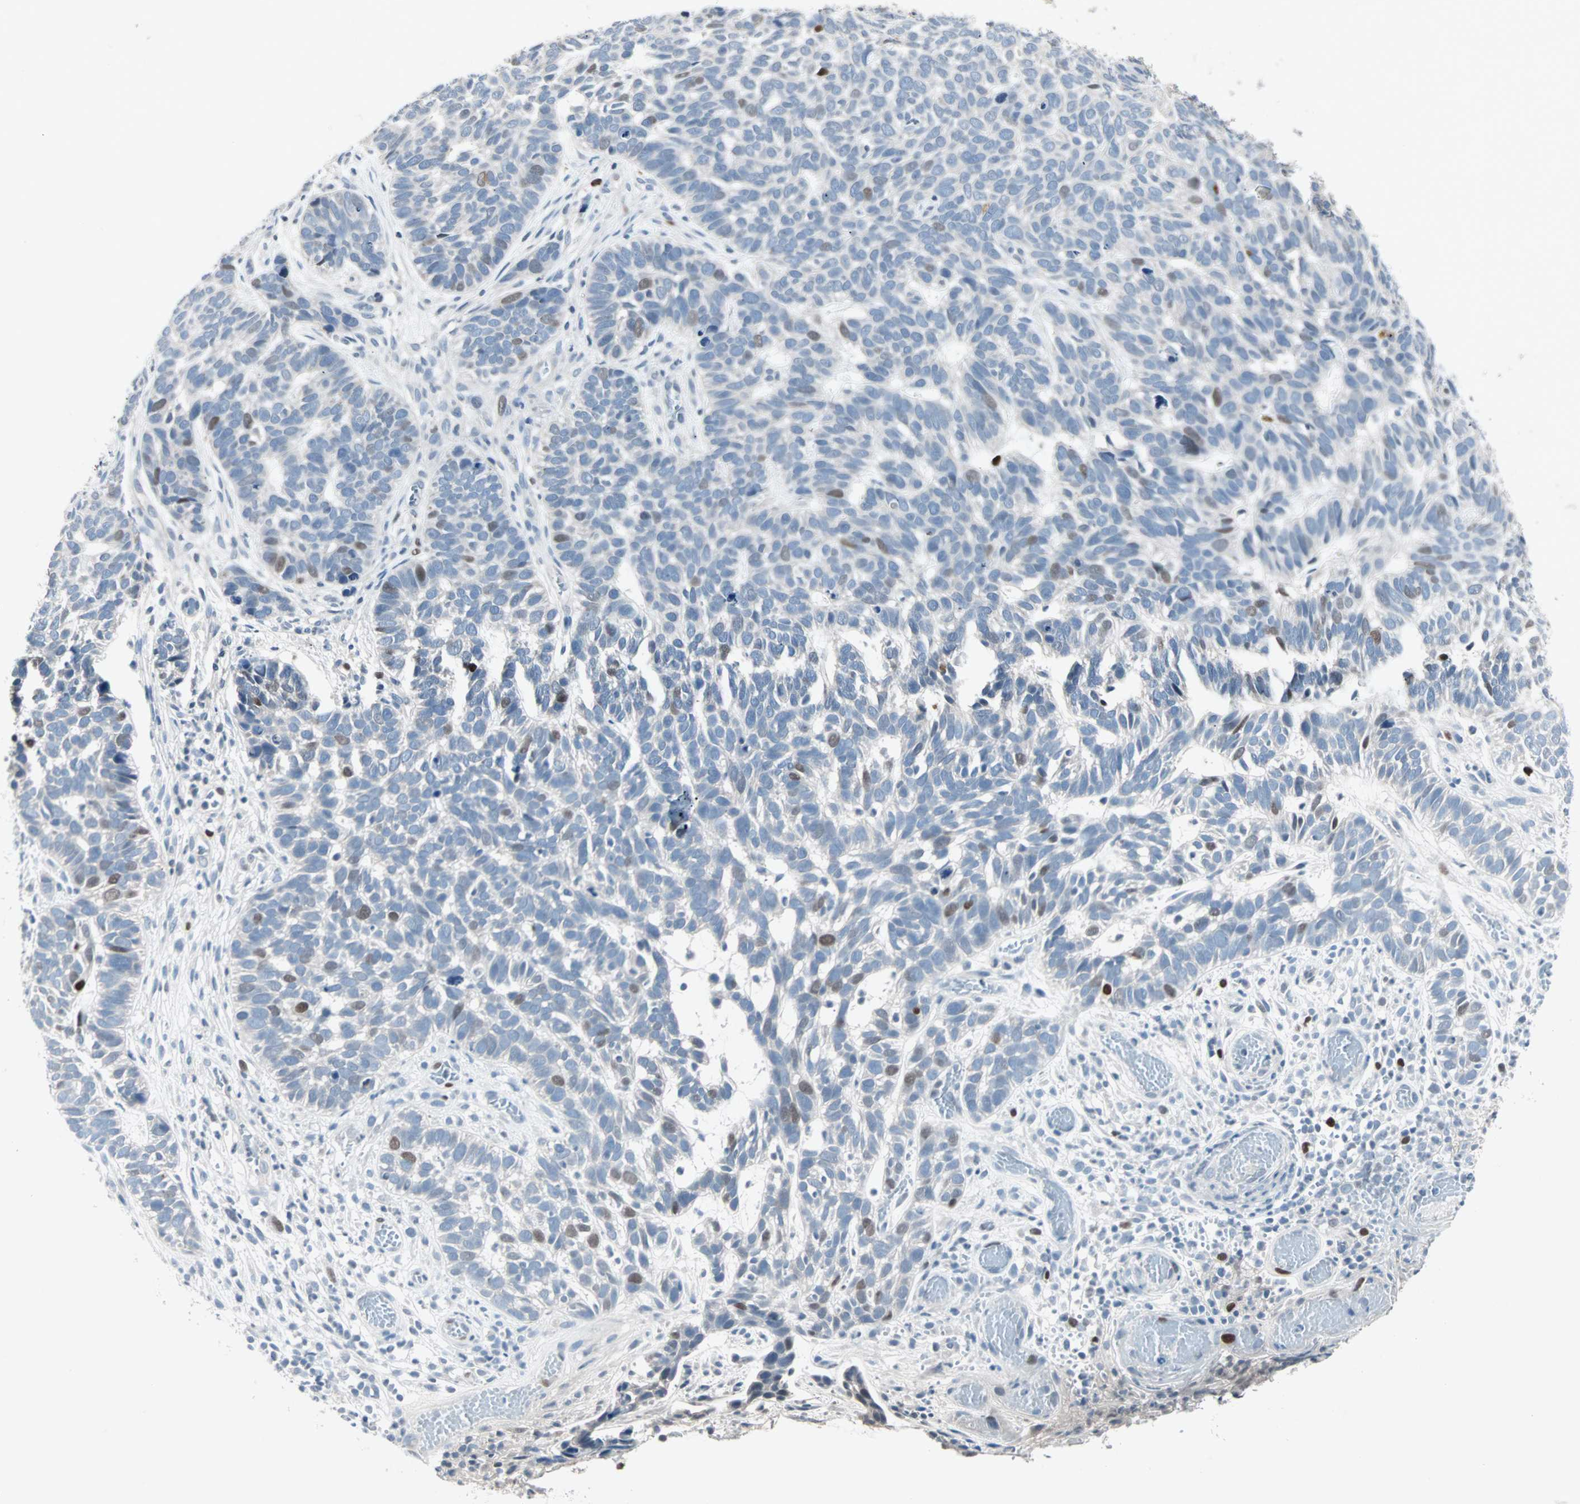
{"staining": {"intensity": "moderate", "quantity": "<25%", "location": "nuclear"}, "tissue": "skin cancer", "cell_type": "Tumor cells", "image_type": "cancer", "snomed": [{"axis": "morphology", "description": "Basal cell carcinoma"}, {"axis": "topography", "description": "Skin"}], "caption": "Tumor cells show low levels of moderate nuclear positivity in approximately <25% of cells in human skin cancer (basal cell carcinoma). The staining was performed using DAB to visualize the protein expression in brown, while the nuclei were stained in blue with hematoxylin (Magnification: 20x).", "gene": "CCNE2", "patient": {"sex": "male", "age": 87}}